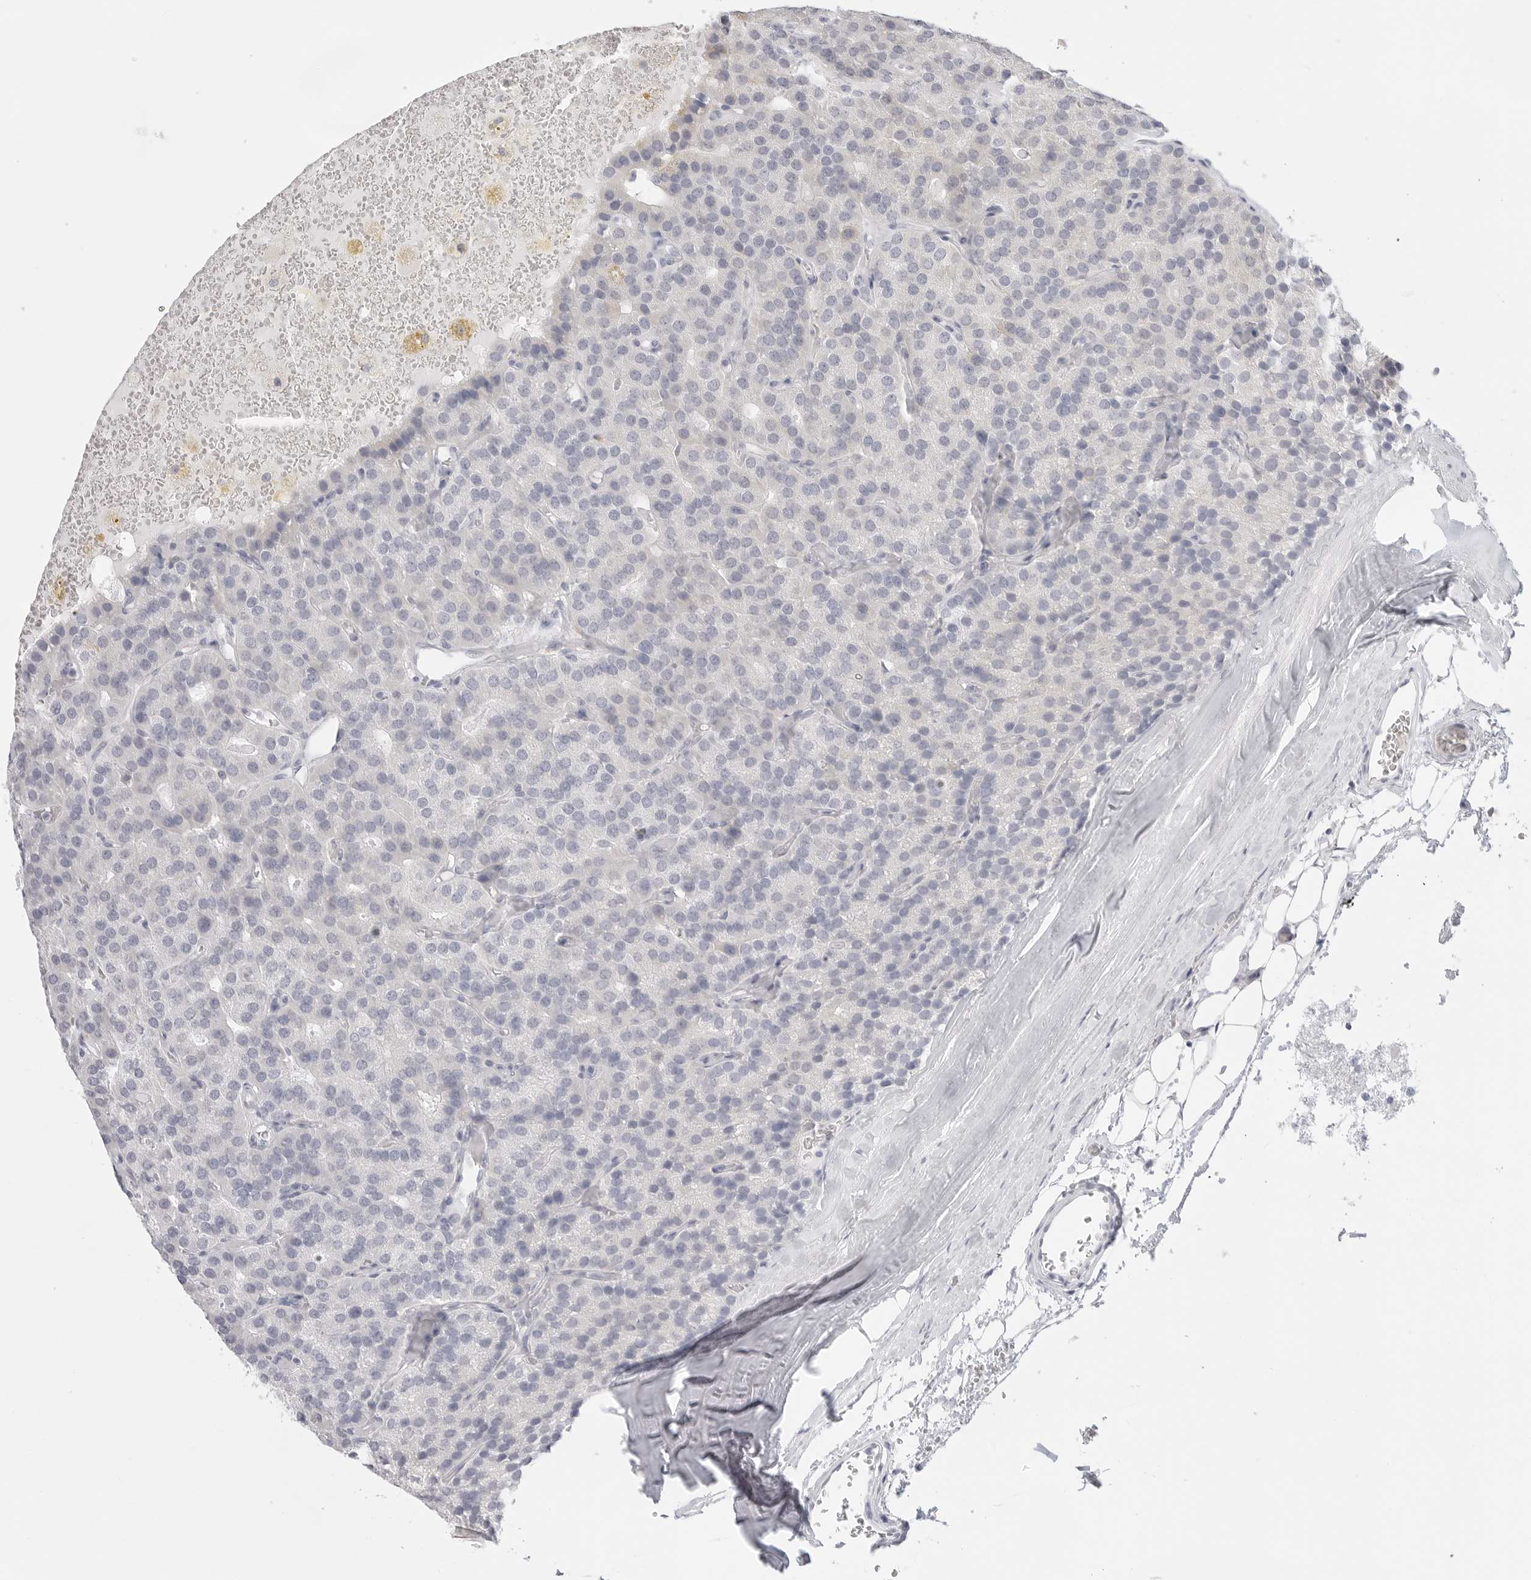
{"staining": {"intensity": "moderate", "quantity": "<25%", "location": "cytoplasmic/membranous"}, "tissue": "parathyroid gland", "cell_type": "Glandular cells", "image_type": "normal", "snomed": [{"axis": "morphology", "description": "Normal tissue, NOS"}, {"axis": "morphology", "description": "Adenoma, NOS"}, {"axis": "topography", "description": "Parathyroid gland"}], "caption": "A high-resolution micrograph shows IHC staining of benign parathyroid gland, which shows moderate cytoplasmic/membranous staining in approximately <25% of glandular cells.", "gene": "HMGCS2", "patient": {"sex": "female", "age": 86}}